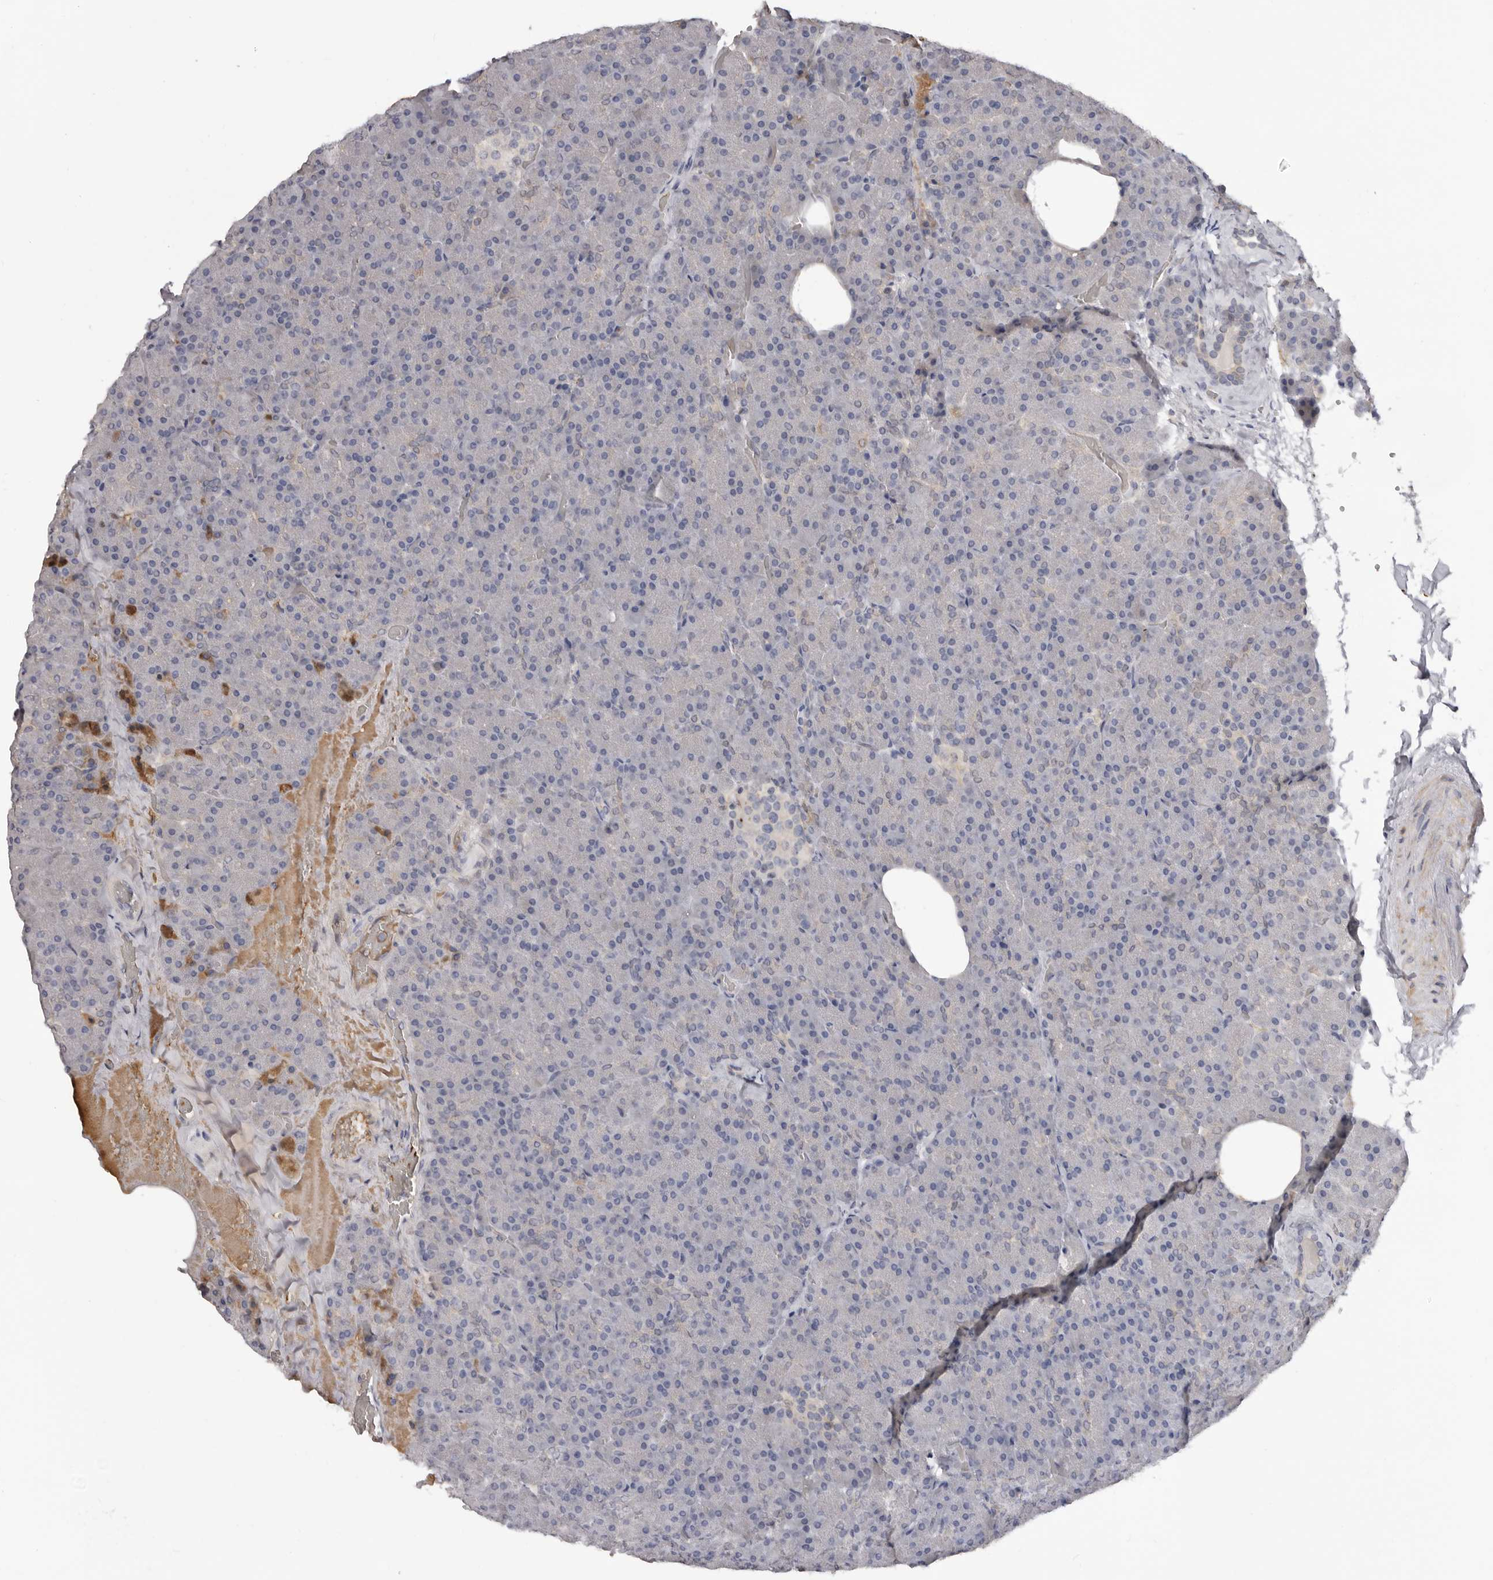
{"staining": {"intensity": "negative", "quantity": "none", "location": "none"}, "tissue": "pancreas", "cell_type": "Exocrine glandular cells", "image_type": "normal", "snomed": [{"axis": "morphology", "description": "Normal tissue, NOS"}, {"axis": "morphology", "description": "Carcinoid, malignant, NOS"}, {"axis": "topography", "description": "Pancreas"}], "caption": "The photomicrograph reveals no staining of exocrine glandular cells in benign pancreas. (DAB (3,3'-diaminobenzidine) immunohistochemistry with hematoxylin counter stain).", "gene": "TNR", "patient": {"sex": "female", "age": 35}}